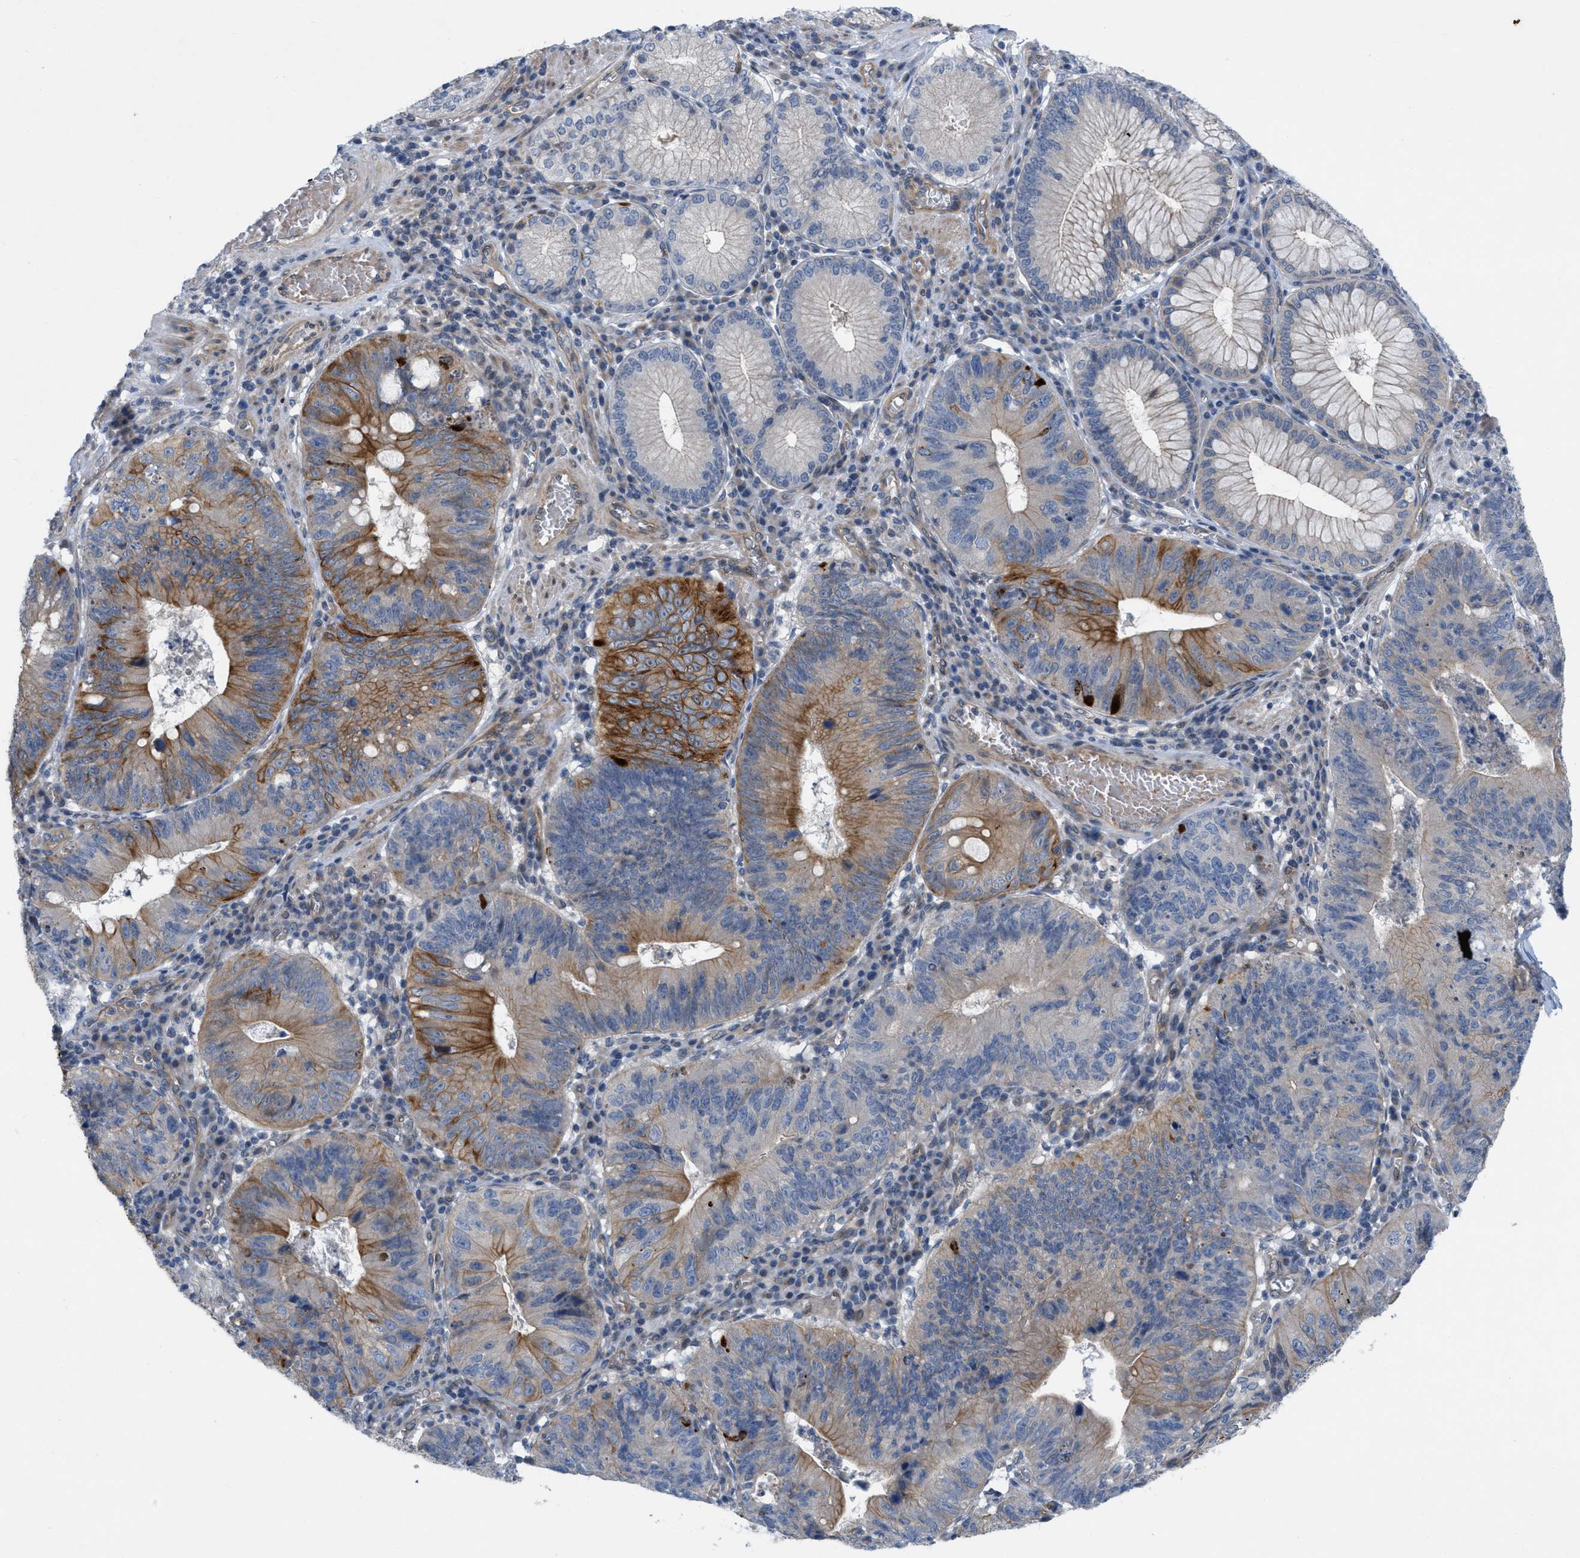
{"staining": {"intensity": "moderate", "quantity": "25%-75%", "location": "cytoplasmic/membranous"}, "tissue": "stomach cancer", "cell_type": "Tumor cells", "image_type": "cancer", "snomed": [{"axis": "morphology", "description": "Adenocarcinoma, NOS"}, {"axis": "topography", "description": "Stomach"}], "caption": "Immunohistochemistry (IHC) of stomach adenocarcinoma demonstrates medium levels of moderate cytoplasmic/membranous positivity in about 25%-75% of tumor cells. (IHC, brightfield microscopy, high magnification).", "gene": "NDEL1", "patient": {"sex": "male", "age": 59}}